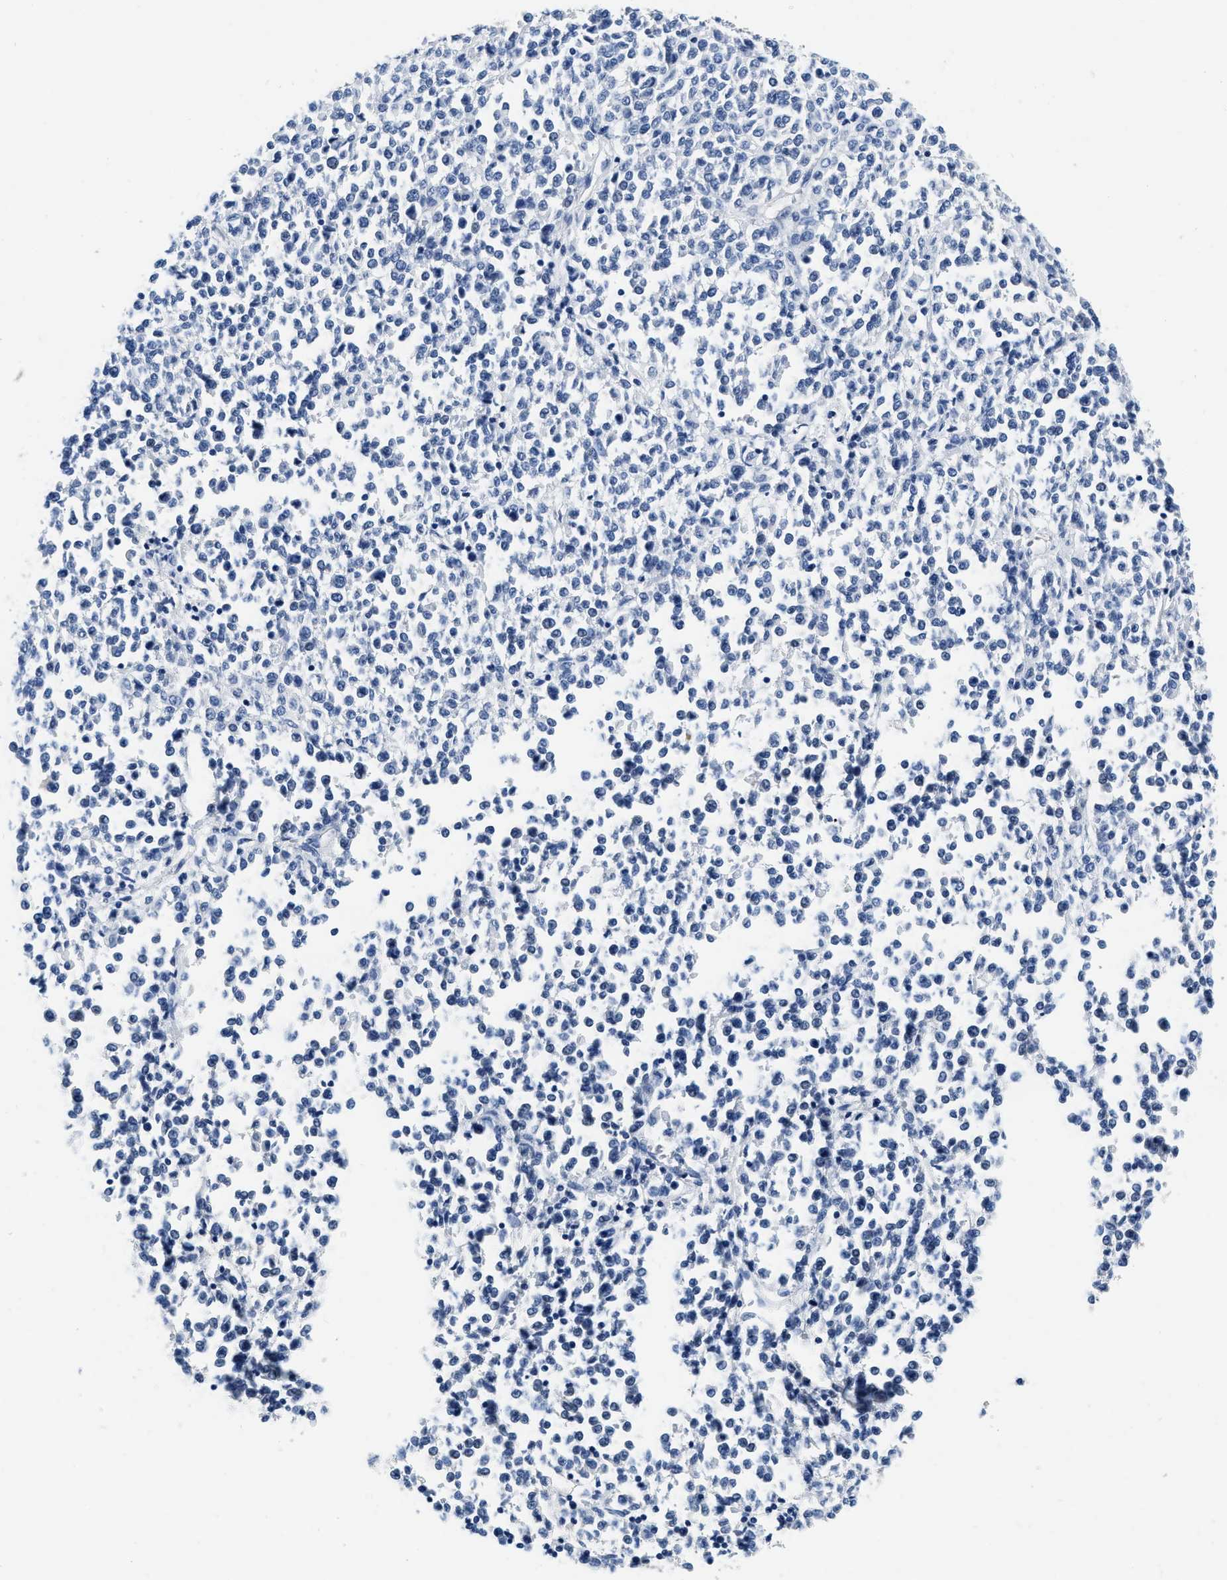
{"staining": {"intensity": "negative", "quantity": "none", "location": "none"}, "tissue": "melanoma", "cell_type": "Tumor cells", "image_type": "cancer", "snomed": [{"axis": "morphology", "description": "Malignant melanoma, Metastatic site"}, {"axis": "topography", "description": "Pancreas"}], "caption": "Immunohistochemistry (IHC) micrograph of neoplastic tissue: human melanoma stained with DAB (3,3'-diaminobenzidine) displays no significant protein positivity in tumor cells.", "gene": "EIF2AK2", "patient": {"sex": "female", "age": 30}}